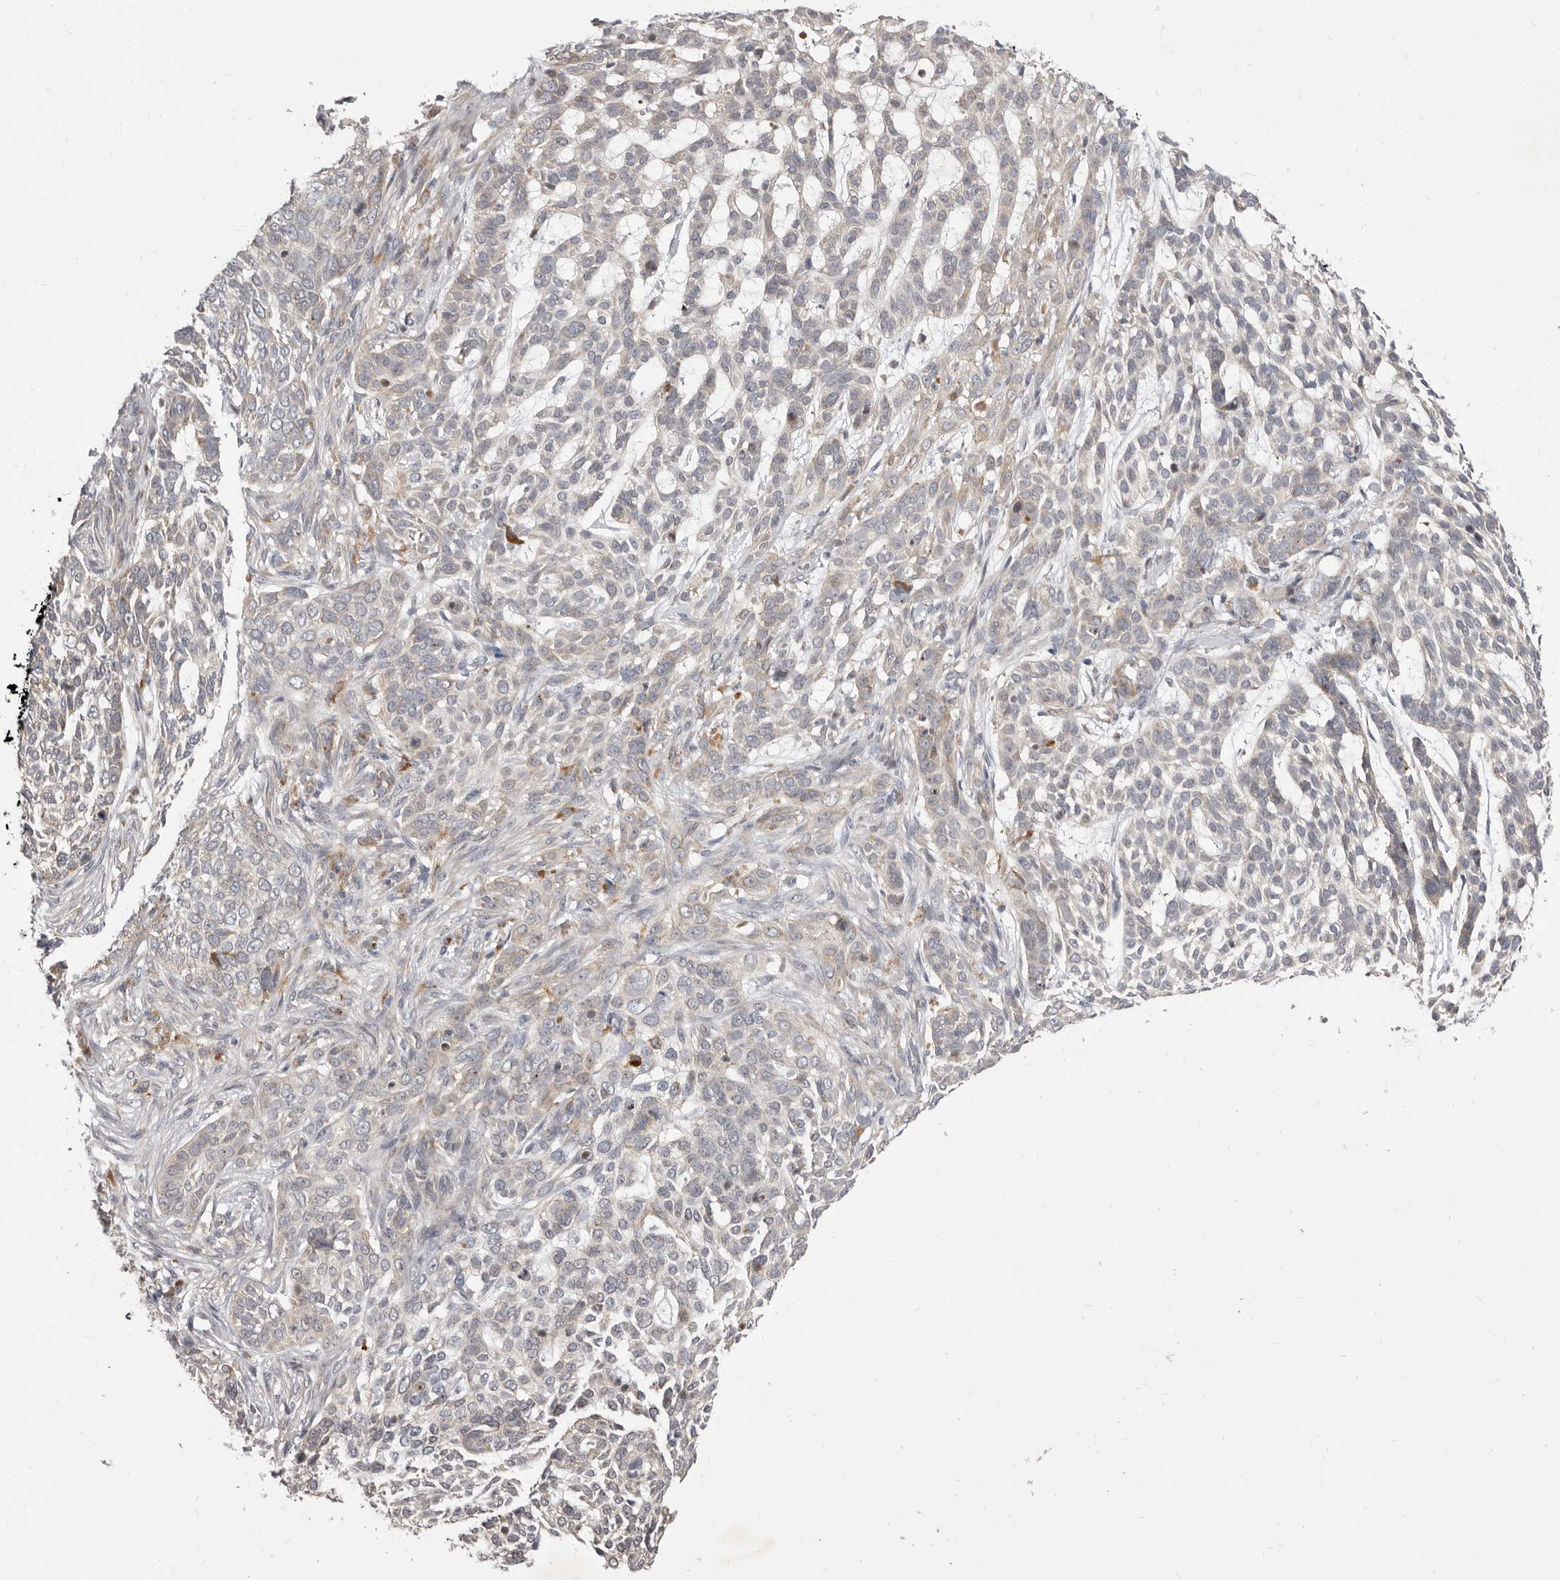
{"staining": {"intensity": "negative", "quantity": "none", "location": "none"}, "tissue": "skin cancer", "cell_type": "Tumor cells", "image_type": "cancer", "snomed": [{"axis": "morphology", "description": "Basal cell carcinoma"}, {"axis": "topography", "description": "Skin"}], "caption": "The image displays no significant expression in tumor cells of skin basal cell carcinoma.", "gene": "SMC4", "patient": {"sex": "female", "age": 64}}